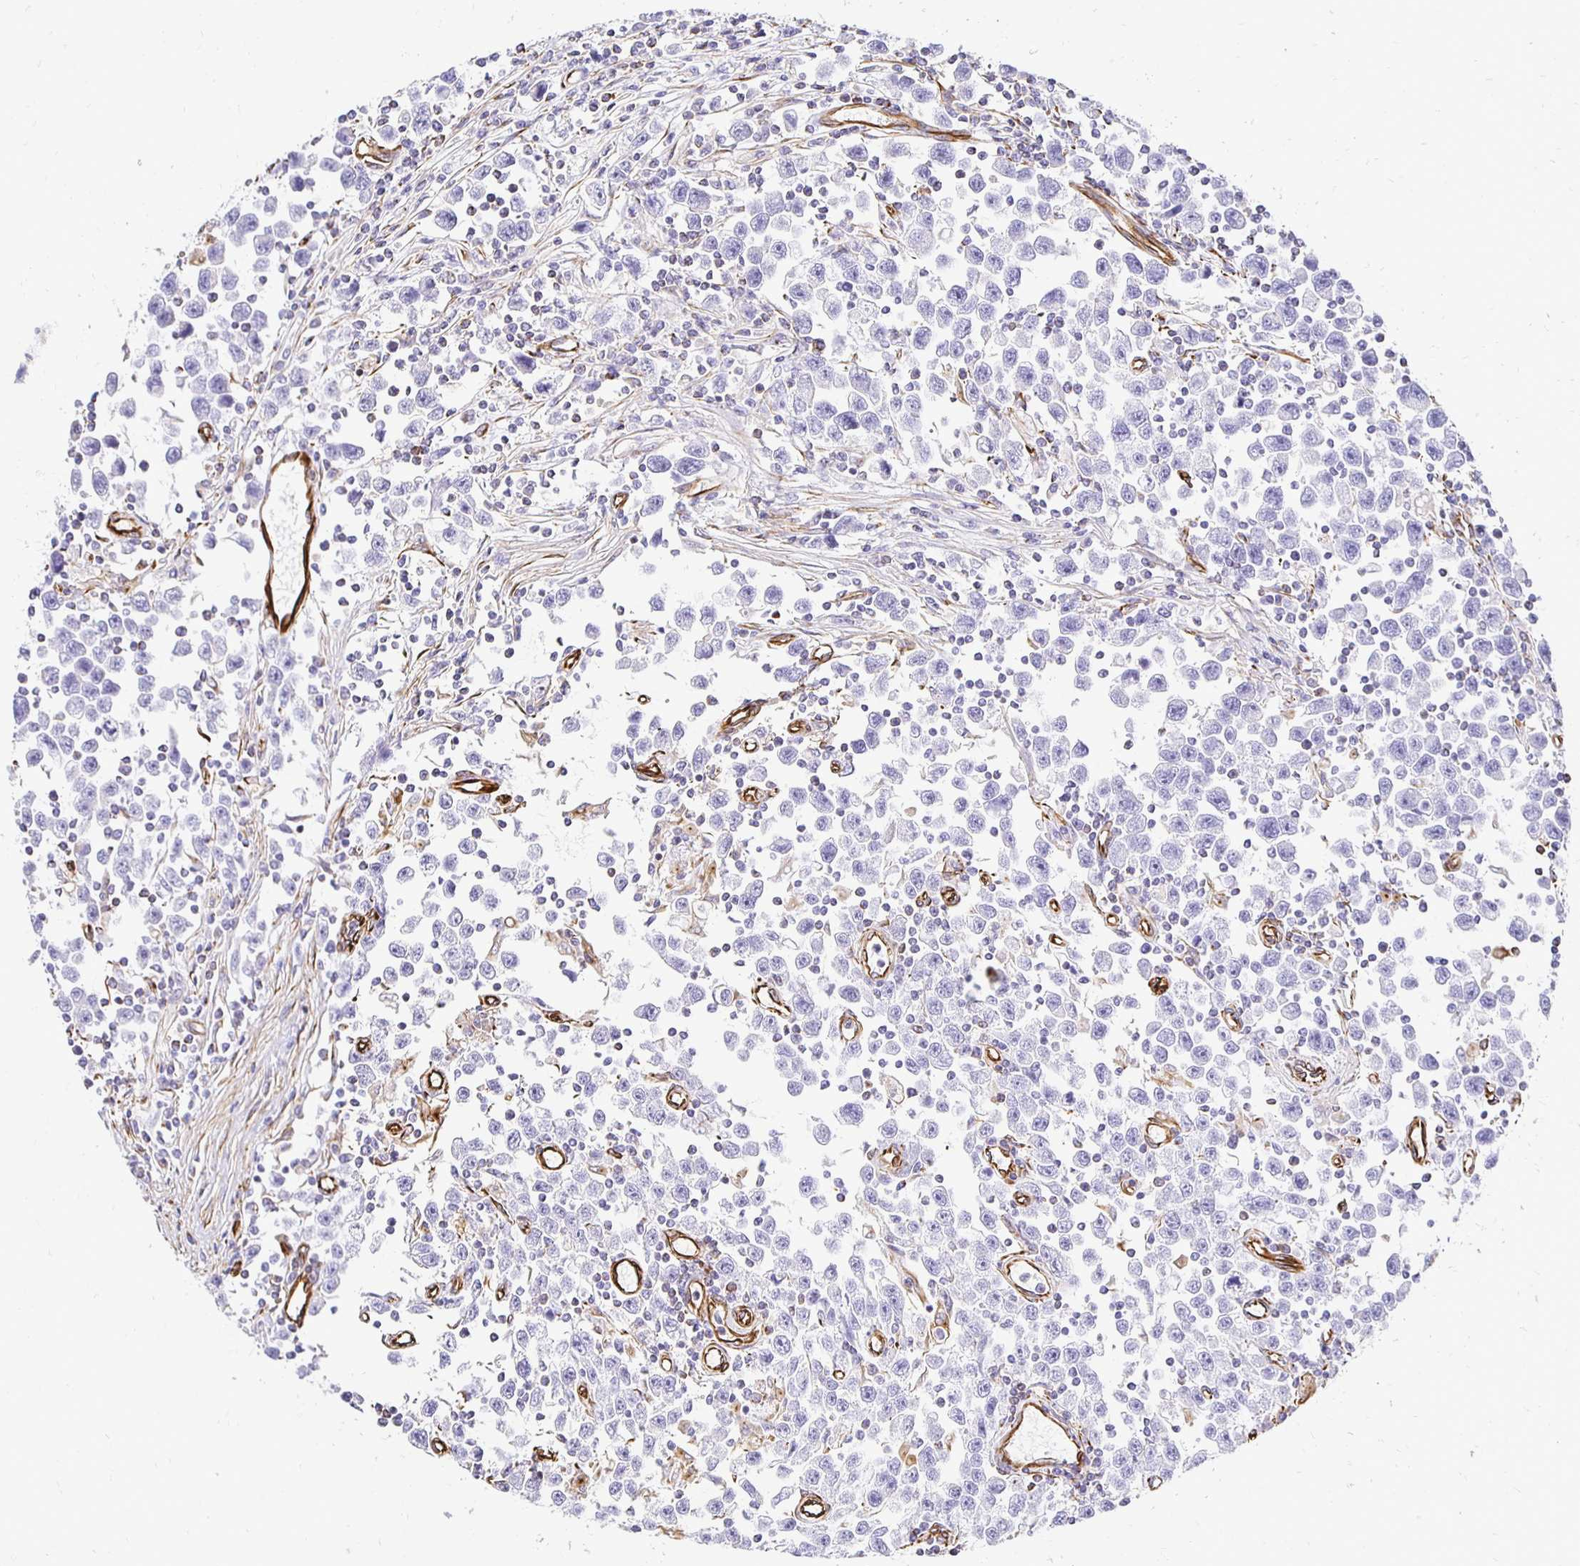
{"staining": {"intensity": "negative", "quantity": "none", "location": "none"}, "tissue": "testis cancer", "cell_type": "Tumor cells", "image_type": "cancer", "snomed": [{"axis": "morphology", "description": "Seminoma, NOS"}, {"axis": "topography", "description": "Testis"}], "caption": "This is an immunohistochemistry (IHC) micrograph of human testis cancer. There is no positivity in tumor cells.", "gene": "PLAAT2", "patient": {"sex": "male", "age": 31}}